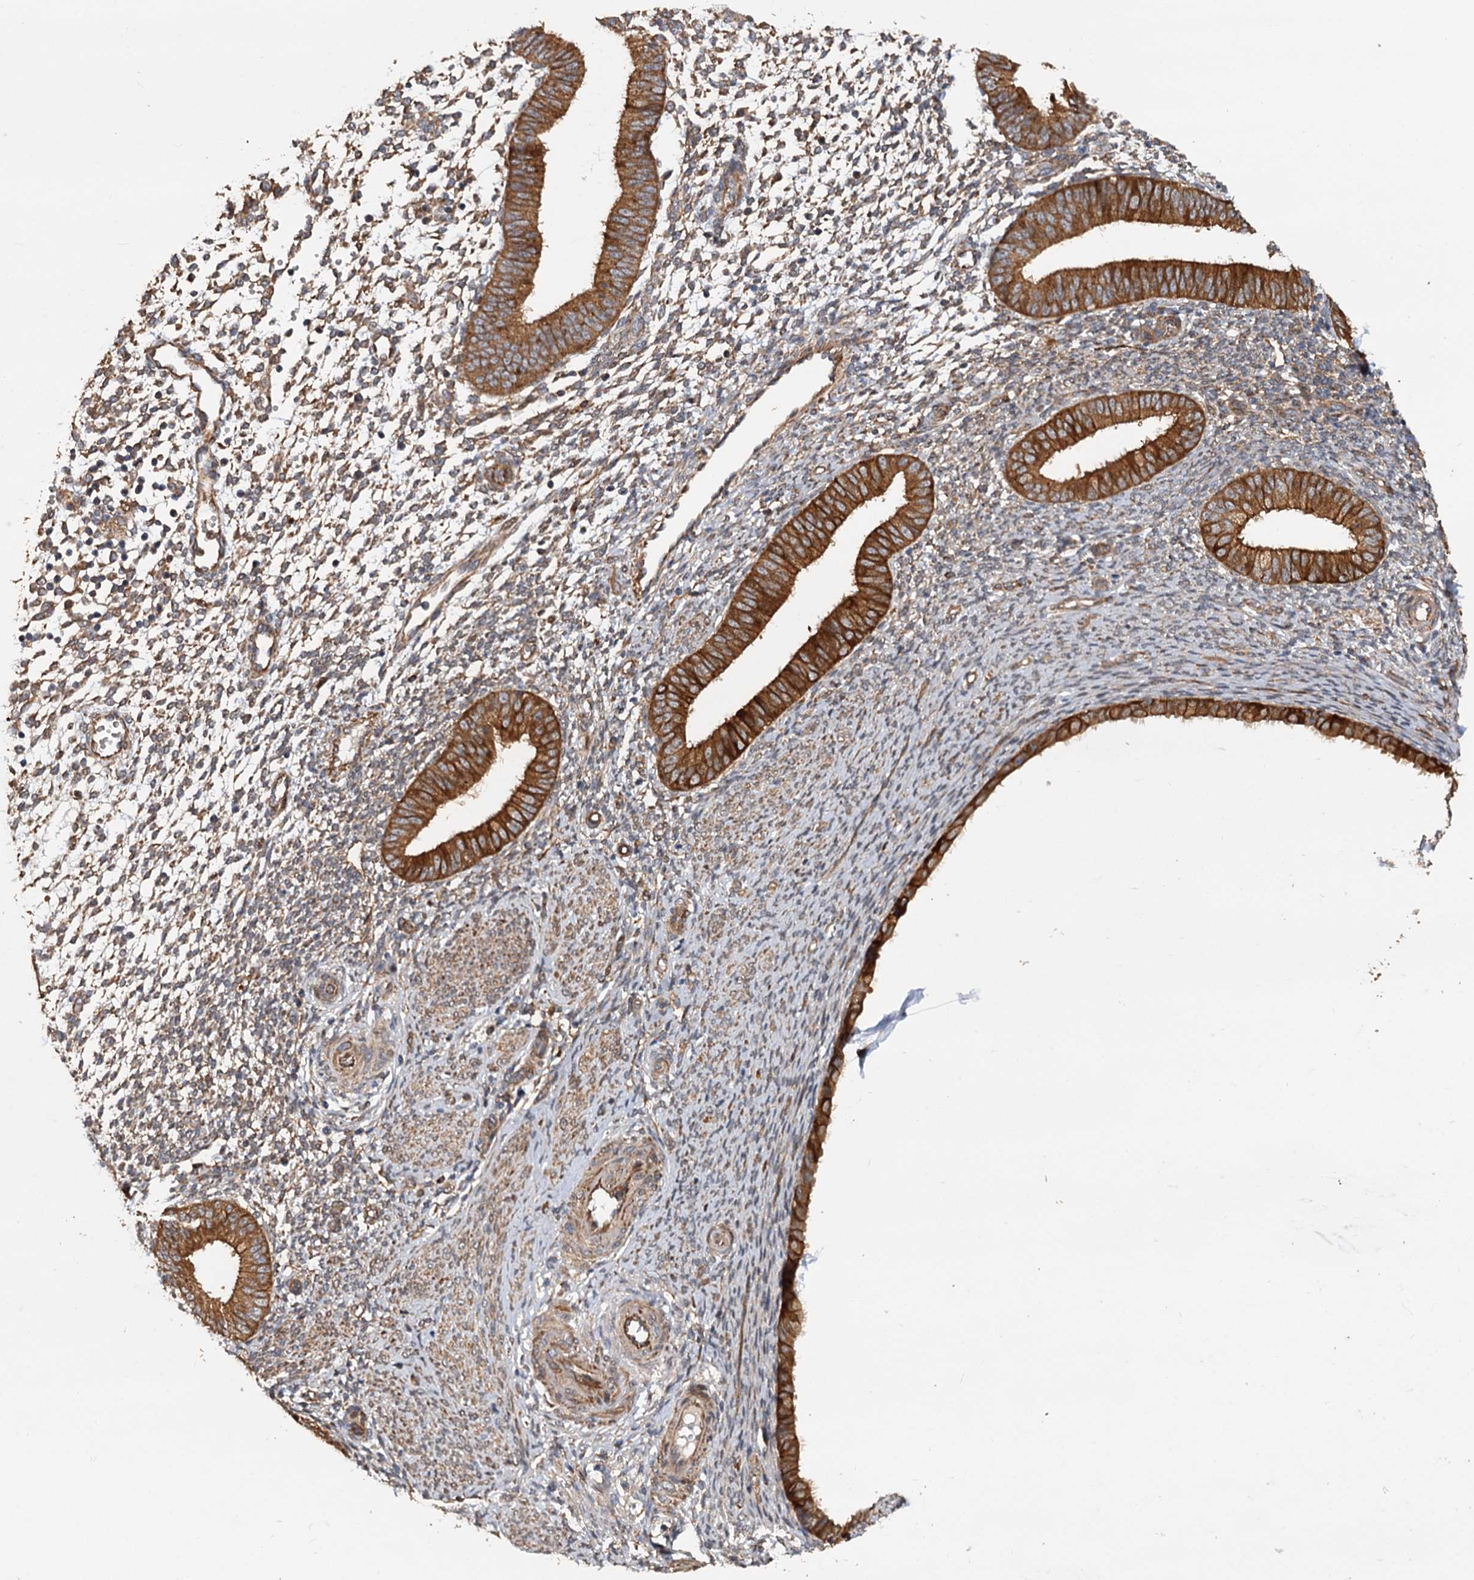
{"staining": {"intensity": "moderate", "quantity": "<25%", "location": "cytoplasmic/membranous"}, "tissue": "endometrium", "cell_type": "Cells in endometrial stroma", "image_type": "normal", "snomed": [{"axis": "morphology", "description": "Normal tissue, NOS"}, {"axis": "topography", "description": "Uterus"}, {"axis": "topography", "description": "Endometrium"}], "caption": "Human endometrium stained for a protein (brown) shows moderate cytoplasmic/membranous positive expression in approximately <25% of cells in endometrial stroma.", "gene": "LRRK2", "patient": {"sex": "female", "age": 48}}